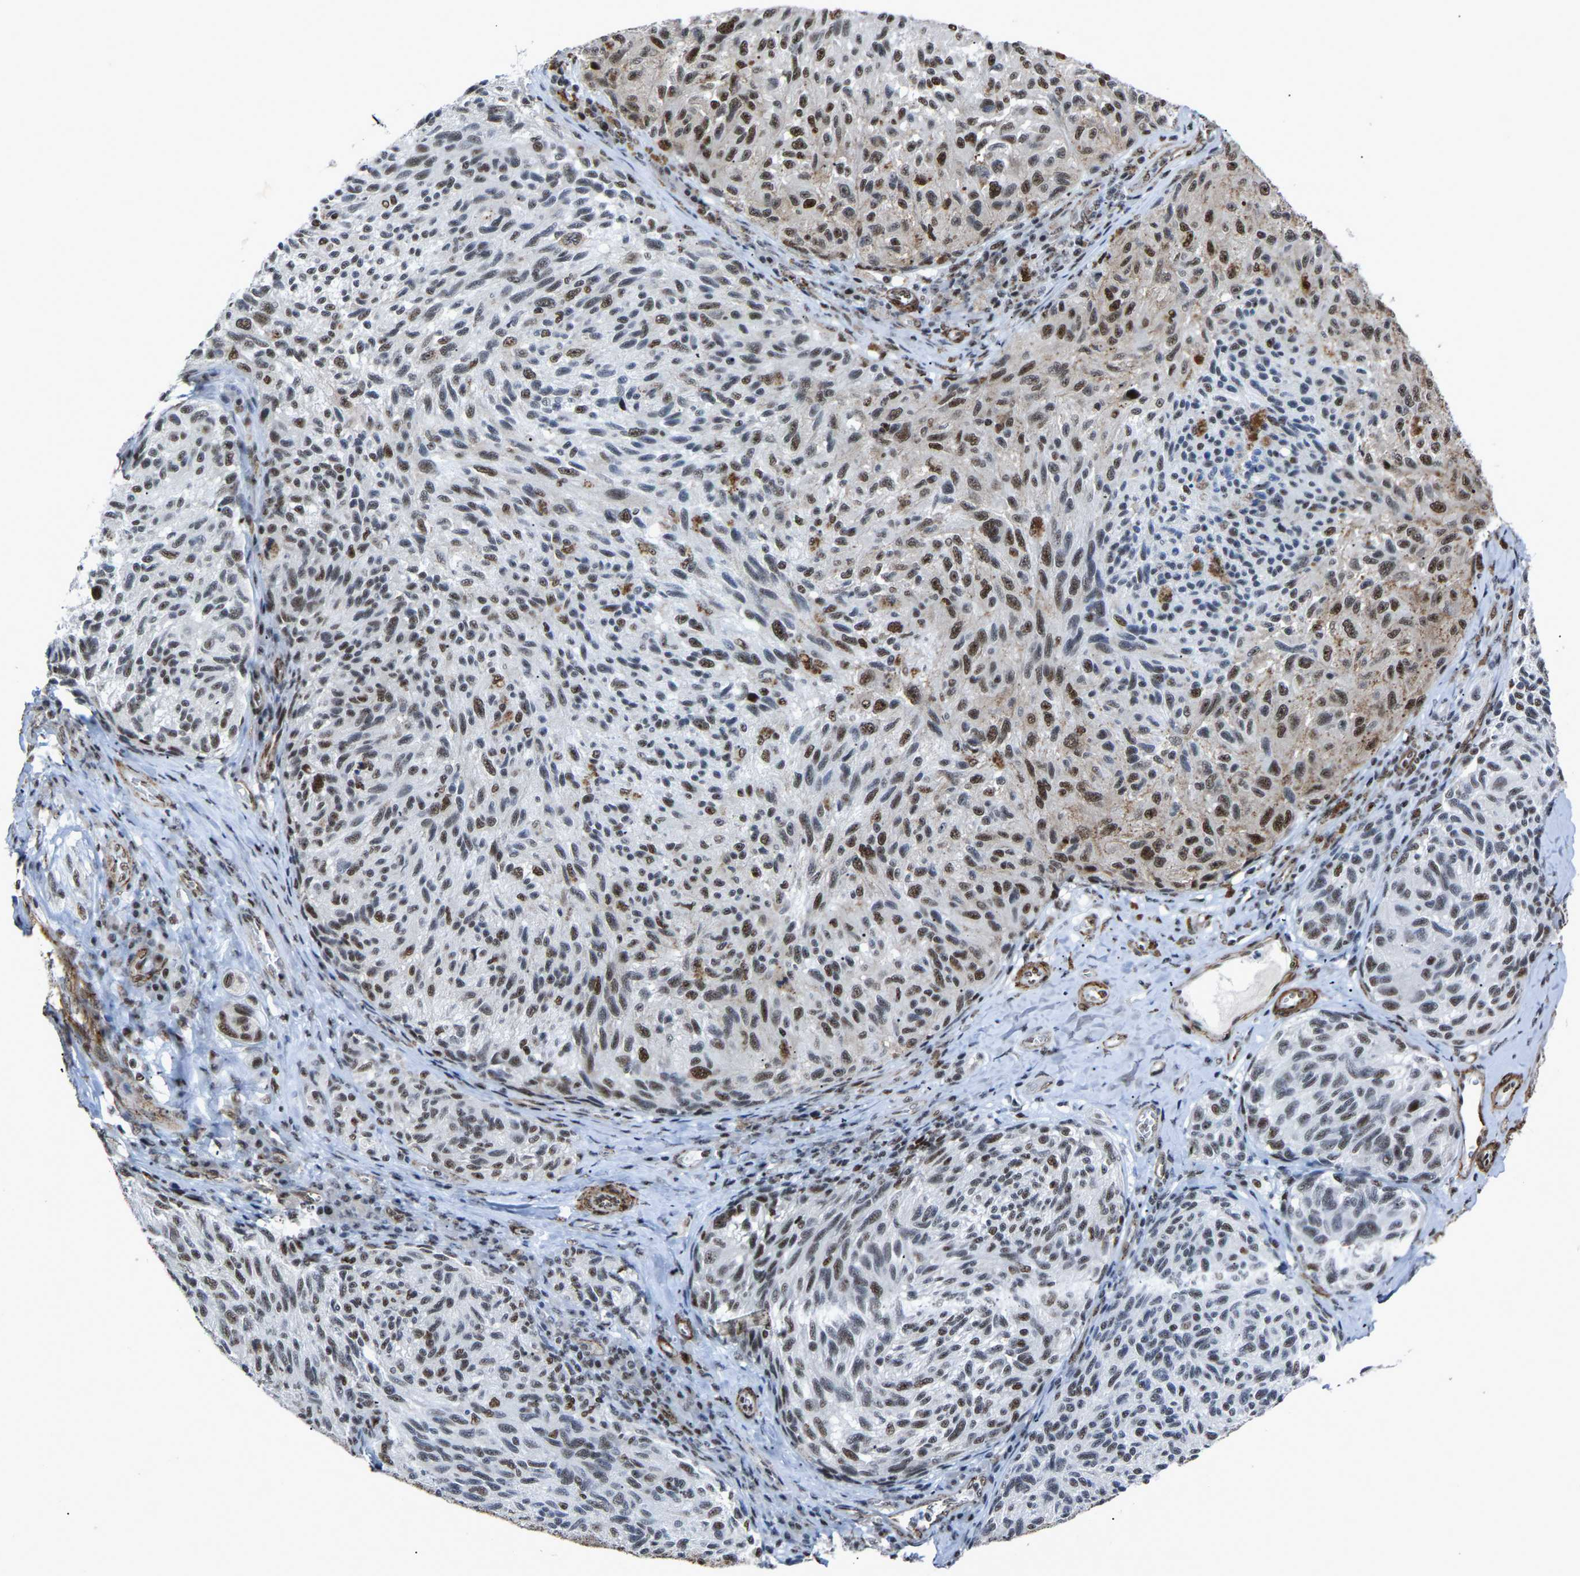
{"staining": {"intensity": "moderate", "quantity": ">75%", "location": "nuclear"}, "tissue": "melanoma", "cell_type": "Tumor cells", "image_type": "cancer", "snomed": [{"axis": "morphology", "description": "Malignant melanoma, NOS"}, {"axis": "topography", "description": "Skin"}], "caption": "Brown immunohistochemical staining in melanoma reveals moderate nuclear staining in about >75% of tumor cells.", "gene": "DDX5", "patient": {"sex": "female", "age": 73}}